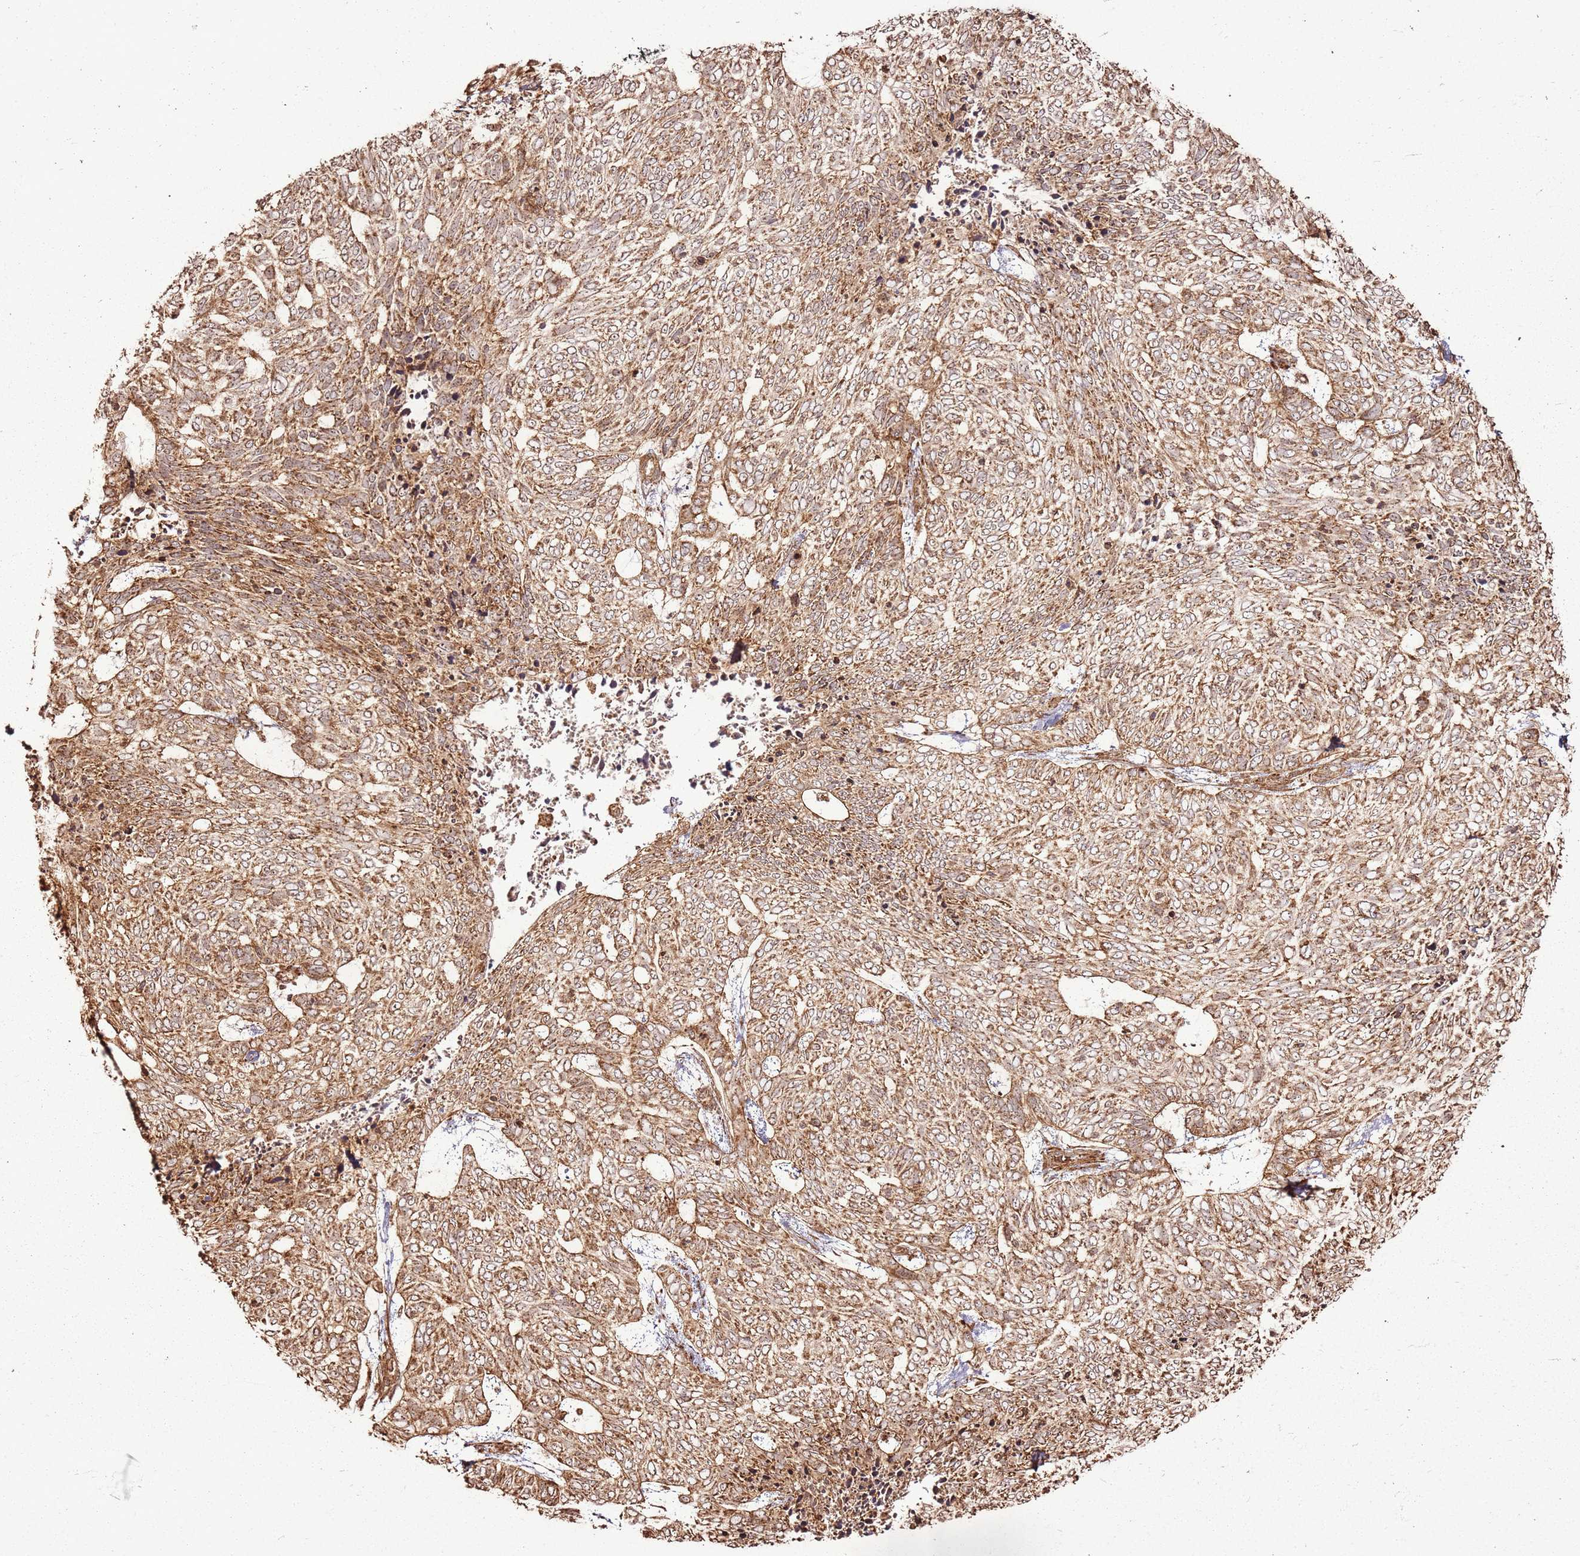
{"staining": {"intensity": "moderate", "quantity": ">75%", "location": "cytoplasmic/membranous"}, "tissue": "skin cancer", "cell_type": "Tumor cells", "image_type": "cancer", "snomed": [{"axis": "morphology", "description": "Basal cell carcinoma"}, {"axis": "topography", "description": "Skin"}], "caption": "Human skin basal cell carcinoma stained with a protein marker exhibits moderate staining in tumor cells.", "gene": "MRPS6", "patient": {"sex": "female", "age": 65}}